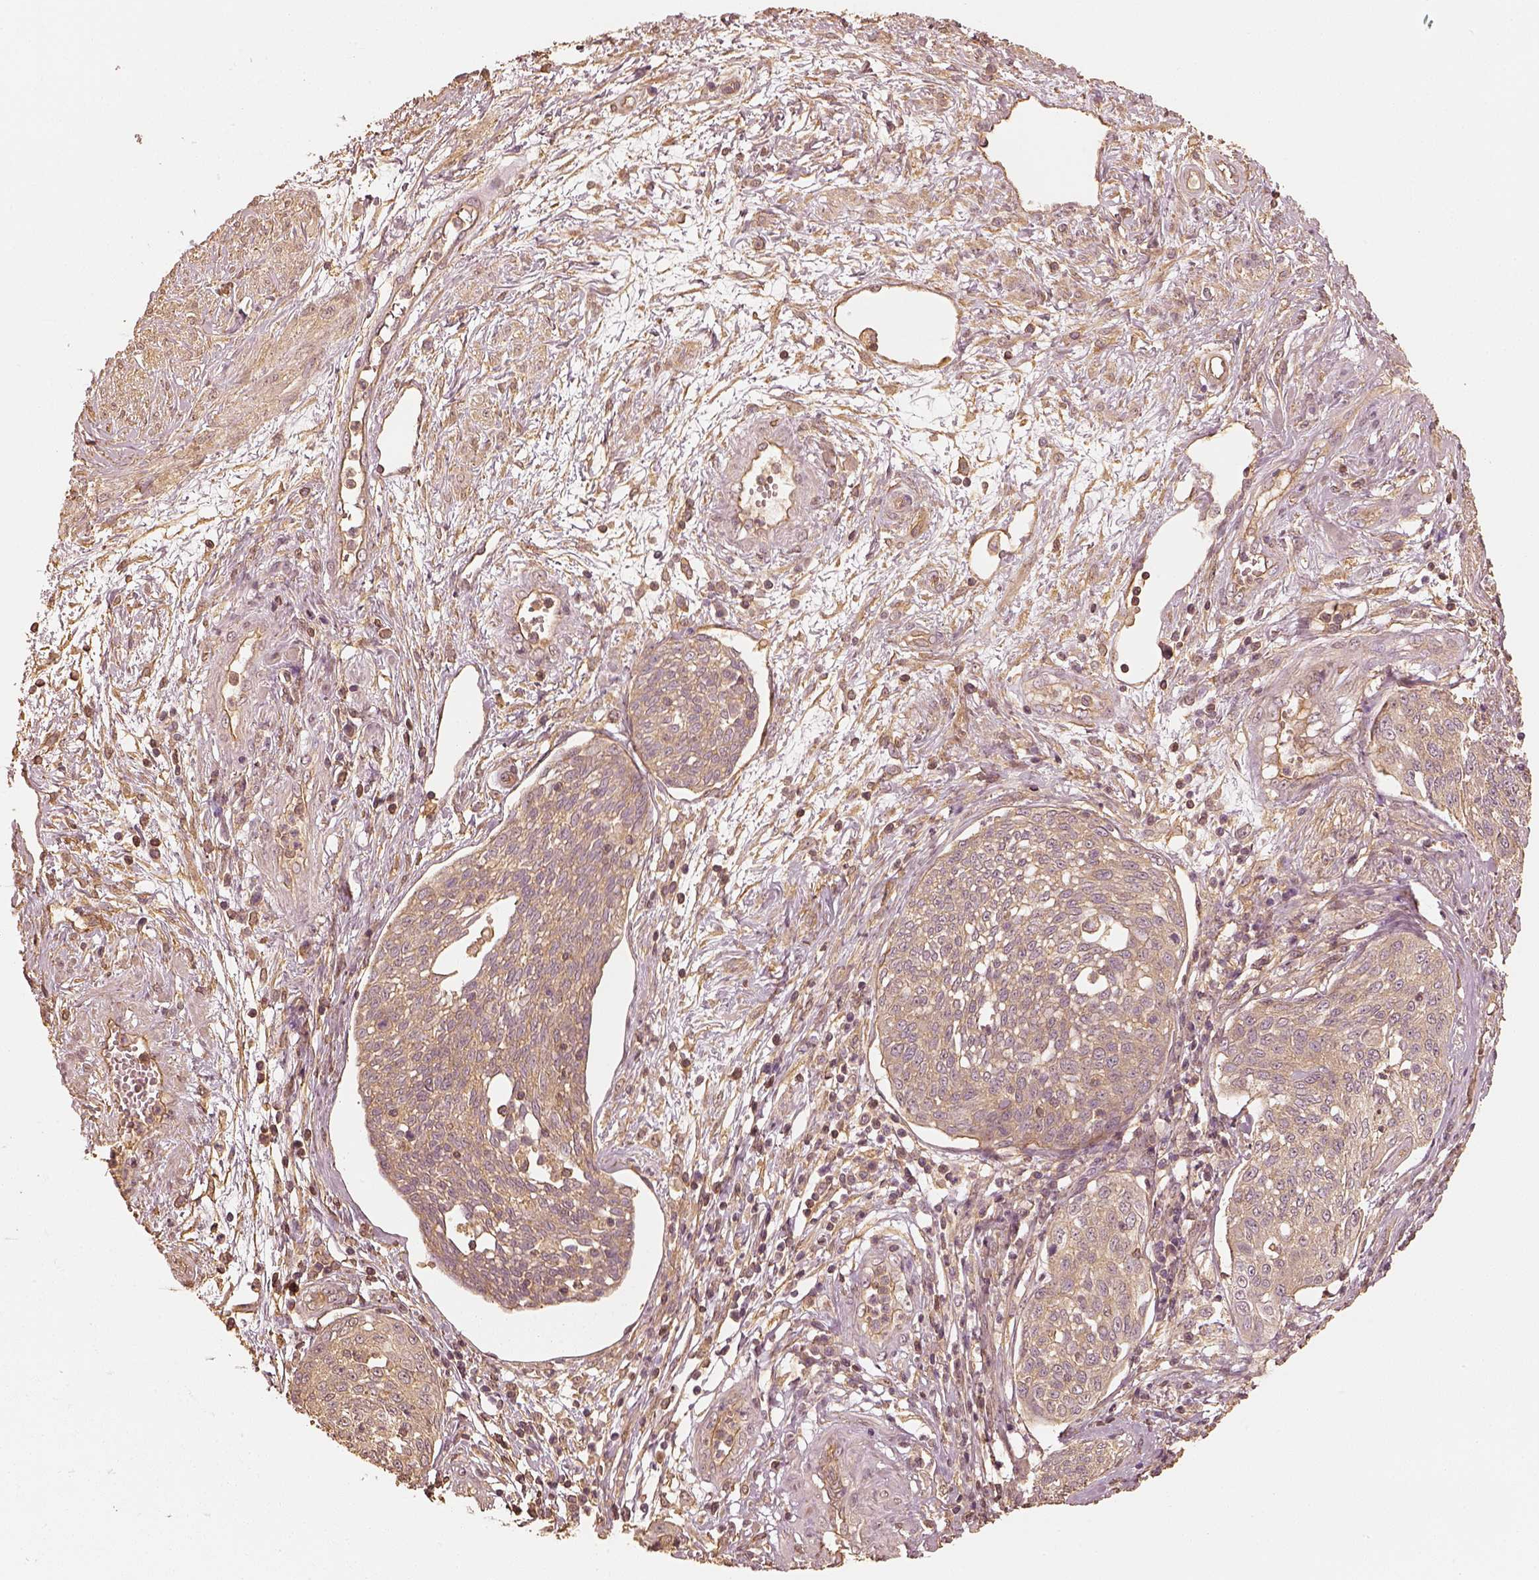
{"staining": {"intensity": "weak", "quantity": ">75%", "location": "cytoplasmic/membranous"}, "tissue": "cervical cancer", "cell_type": "Tumor cells", "image_type": "cancer", "snomed": [{"axis": "morphology", "description": "Squamous cell carcinoma, NOS"}, {"axis": "topography", "description": "Cervix"}], "caption": "Immunohistochemistry (DAB (3,3'-diaminobenzidine)) staining of cervical cancer demonstrates weak cytoplasmic/membranous protein positivity in about >75% of tumor cells.", "gene": "WDR7", "patient": {"sex": "female", "age": 34}}